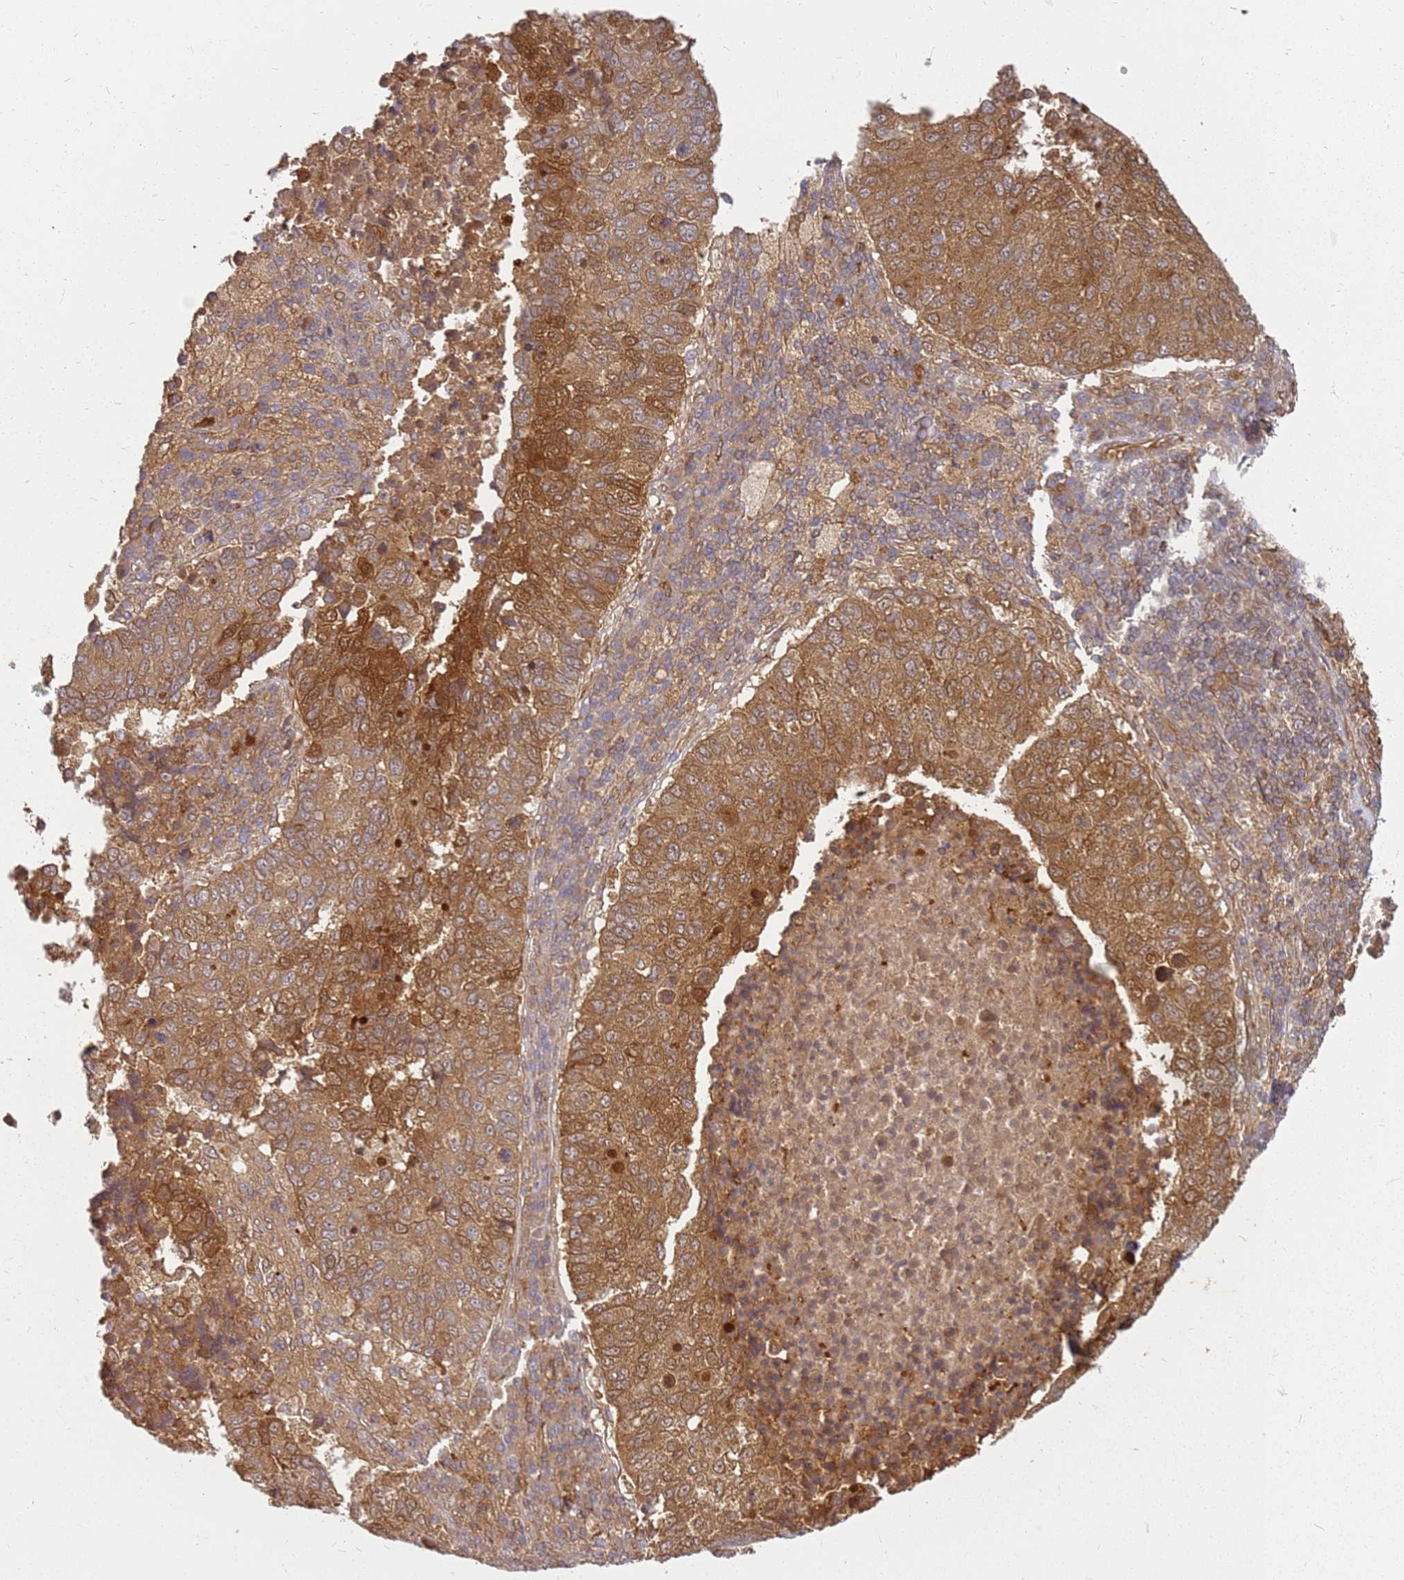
{"staining": {"intensity": "strong", "quantity": ">75%", "location": "cytoplasmic/membranous,nuclear"}, "tissue": "lung cancer", "cell_type": "Tumor cells", "image_type": "cancer", "snomed": [{"axis": "morphology", "description": "Squamous cell carcinoma, NOS"}, {"axis": "topography", "description": "Lung"}], "caption": "An image of lung squamous cell carcinoma stained for a protein exhibits strong cytoplasmic/membranous and nuclear brown staining in tumor cells.", "gene": "NUDT14", "patient": {"sex": "male", "age": 73}}